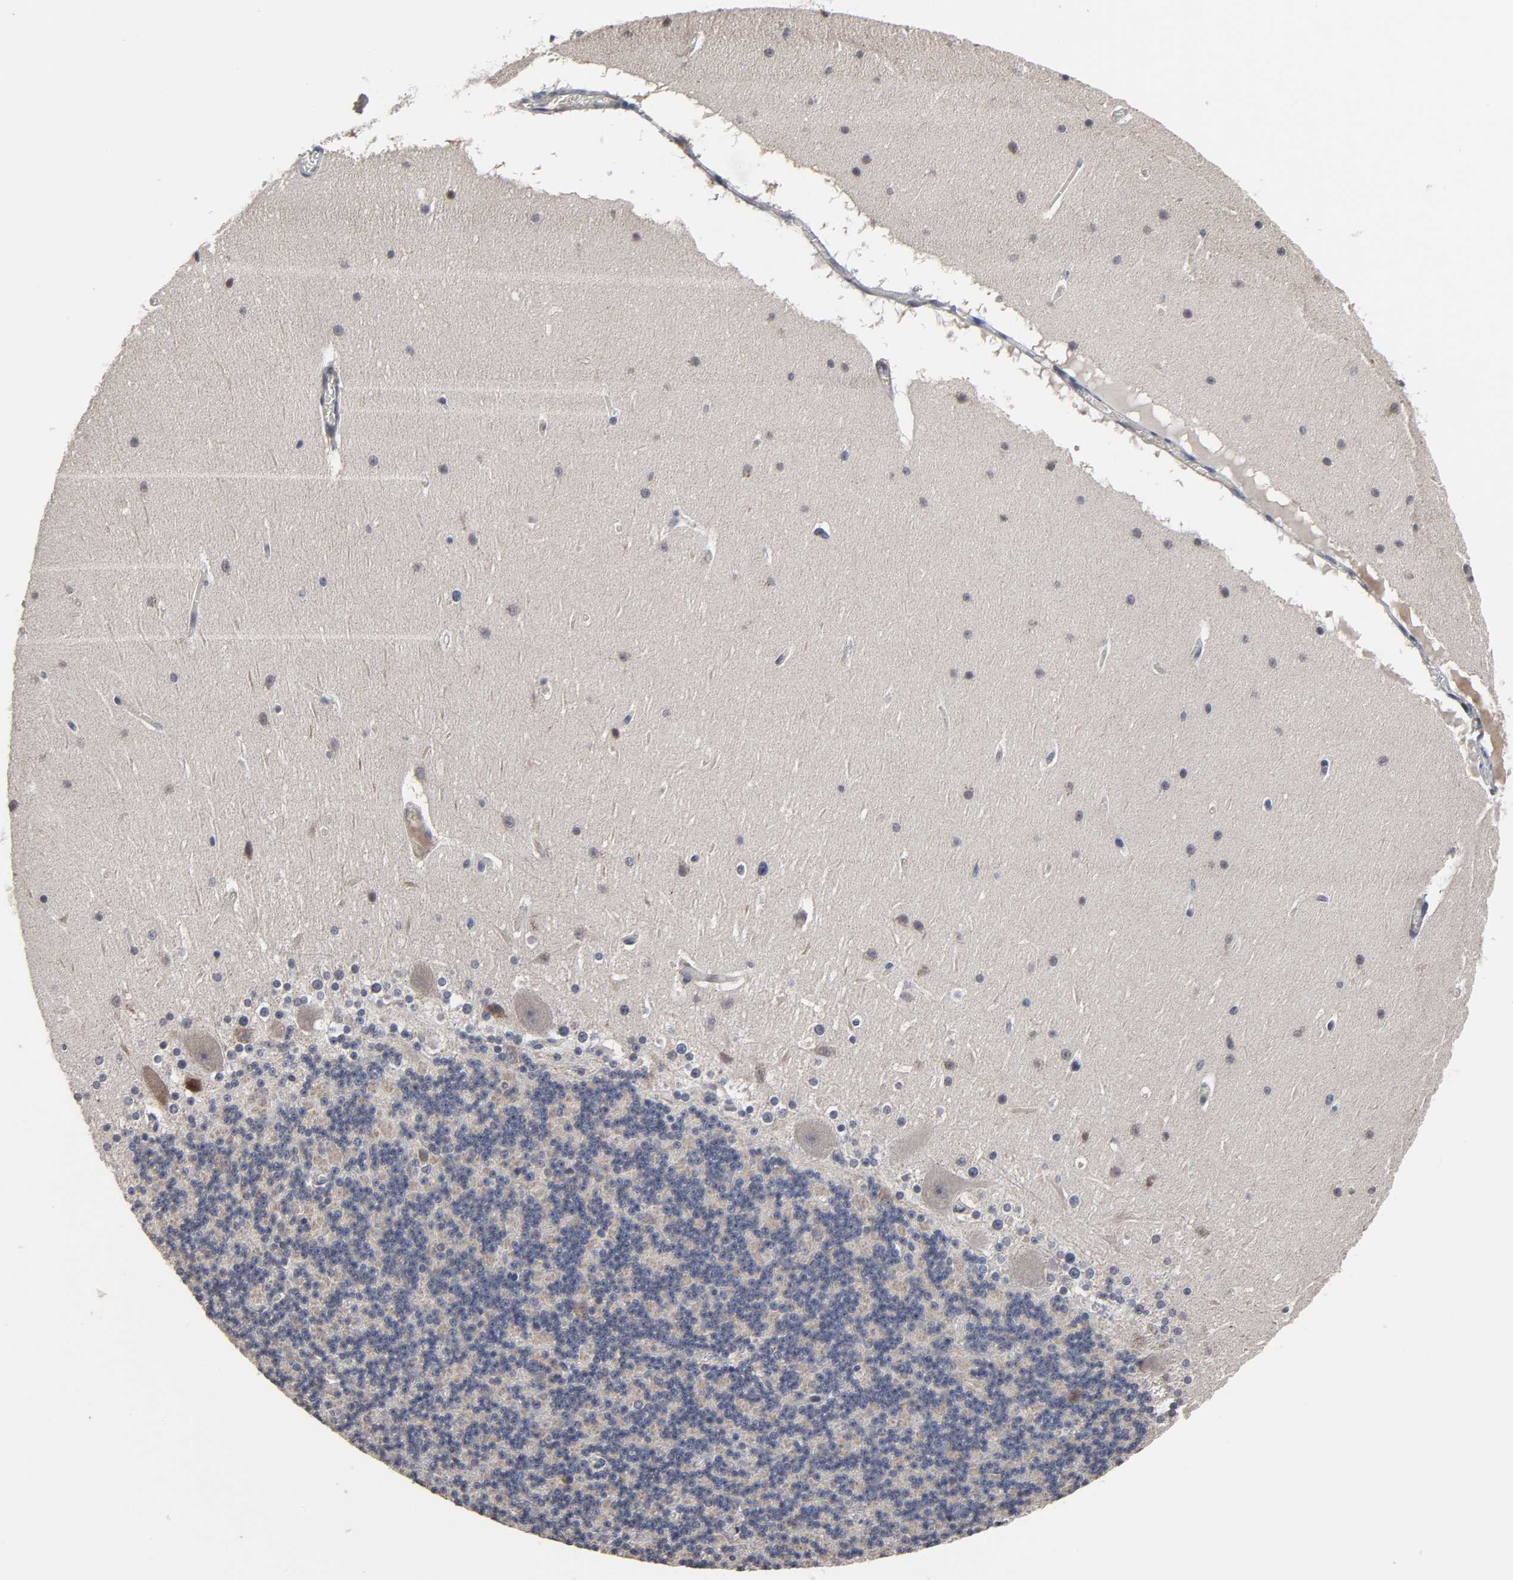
{"staining": {"intensity": "negative", "quantity": "none", "location": "none"}, "tissue": "cerebellum", "cell_type": "Cells in granular layer", "image_type": "normal", "snomed": [{"axis": "morphology", "description": "Normal tissue, NOS"}, {"axis": "topography", "description": "Cerebellum"}], "caption": "DAB (3,3'-diaminobenzidine) immunohistochemical staining of unremarkable human cerebellum reveals no significant staining in cells in granular layer. The staining is performed using DAB brown chromogen with nuclei counter-stained in using hematoxylin.", "gene": "HNF4A", "patient": {"sex": "female", "age": 19}}